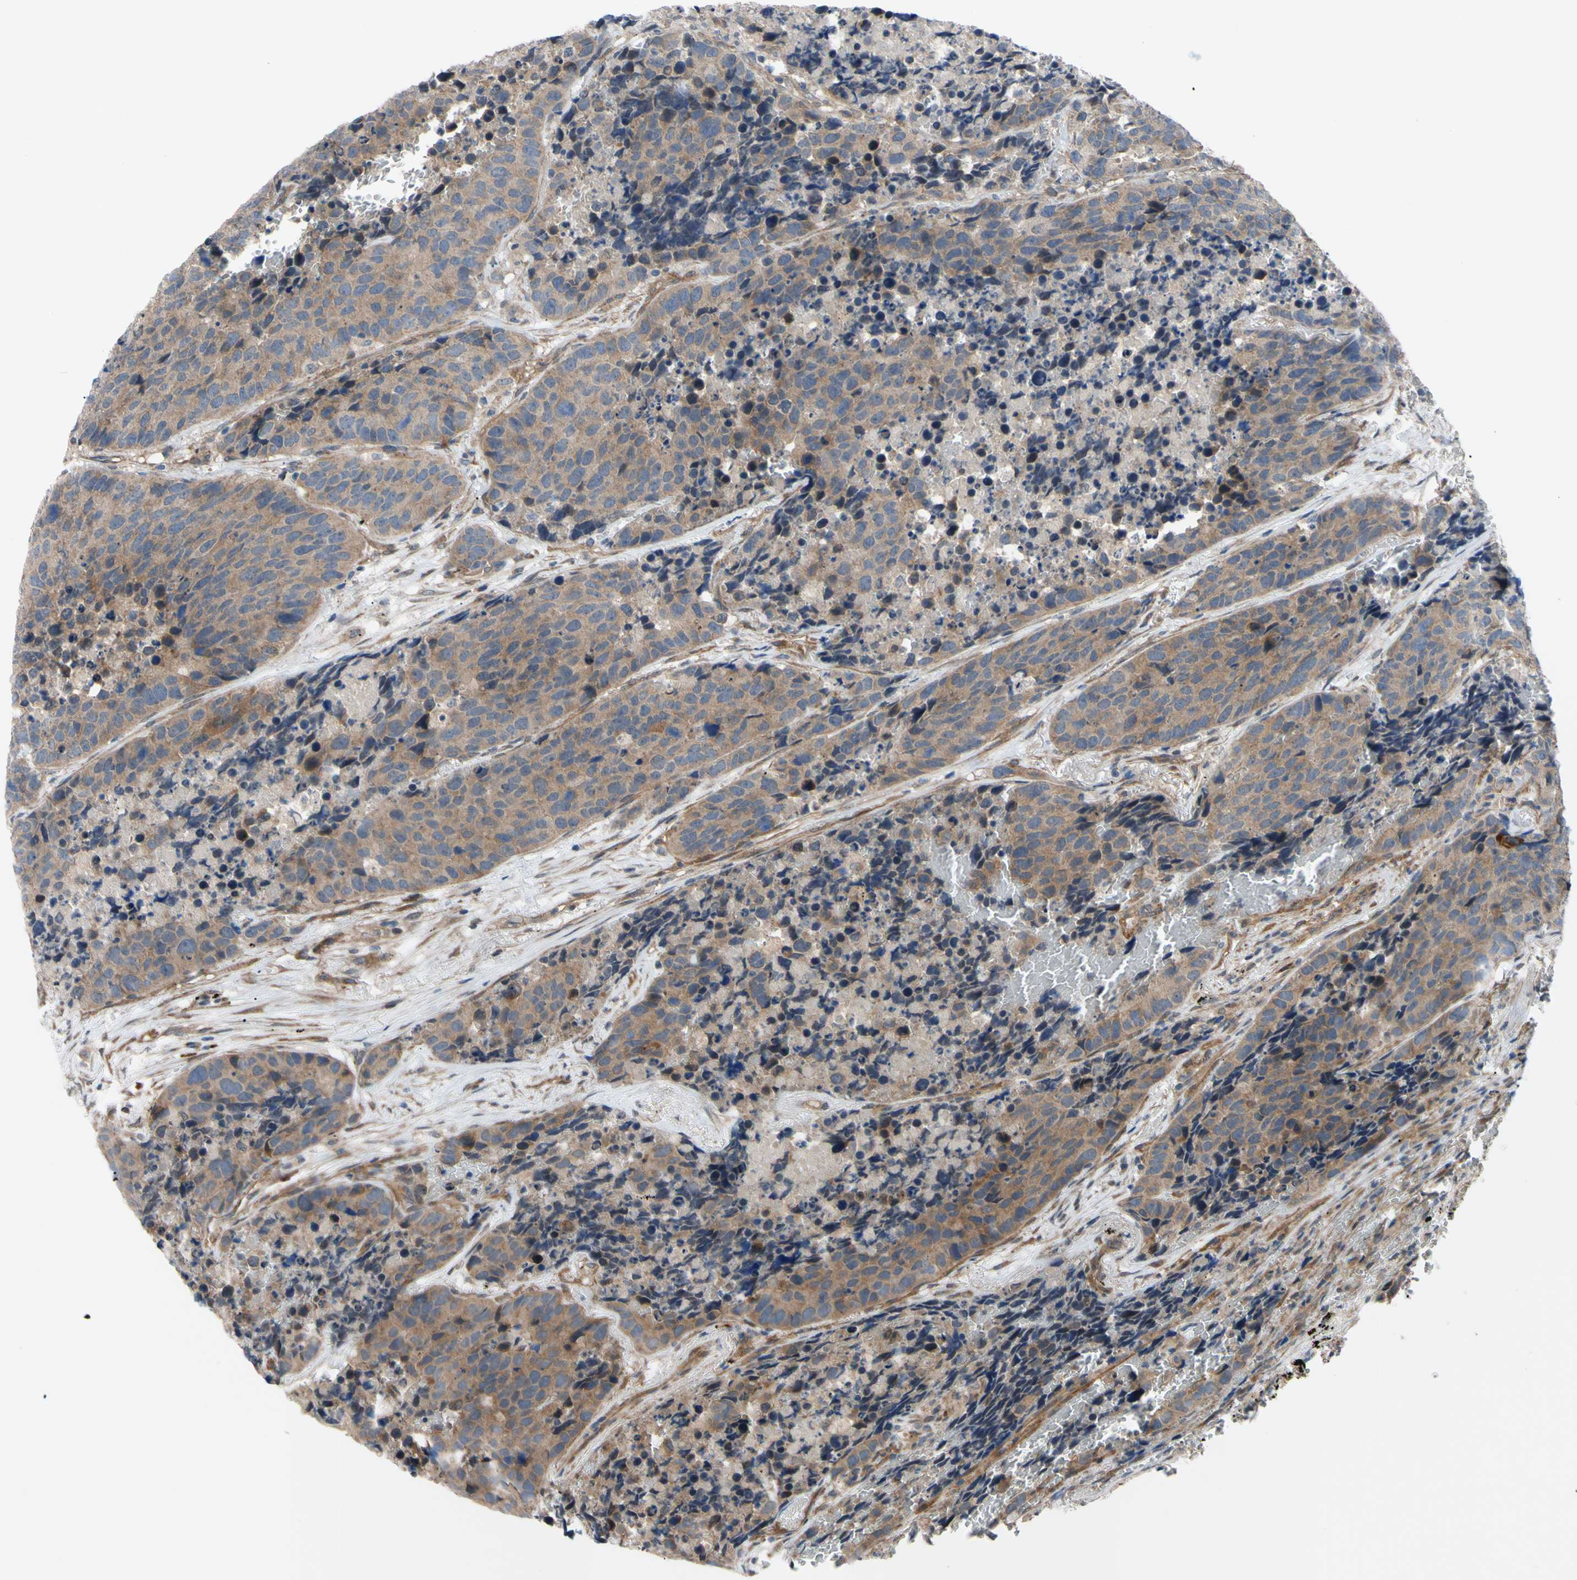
{"staining": {"intensity": "moderate", "quantity": ">75%", "location": "cytoplasmic/membranous"}, "tissue": "carcinoid", "cell_type": "Tumor cells", "image_type": "cancer", "snomed": [{"axis": "morphology", "description": "Carcinoid, malignant, NOS"}, {"axis": "topography", "description": "Lung"}], "caption": "About >75% of tumor cells in malignant carcinoid exhibit moderate cytoplasmic/membranous protein expression as visualized by brown immunohistochemical staining.", "gene": "SVIL", "patient": {"sex": "male", "age": 60}}